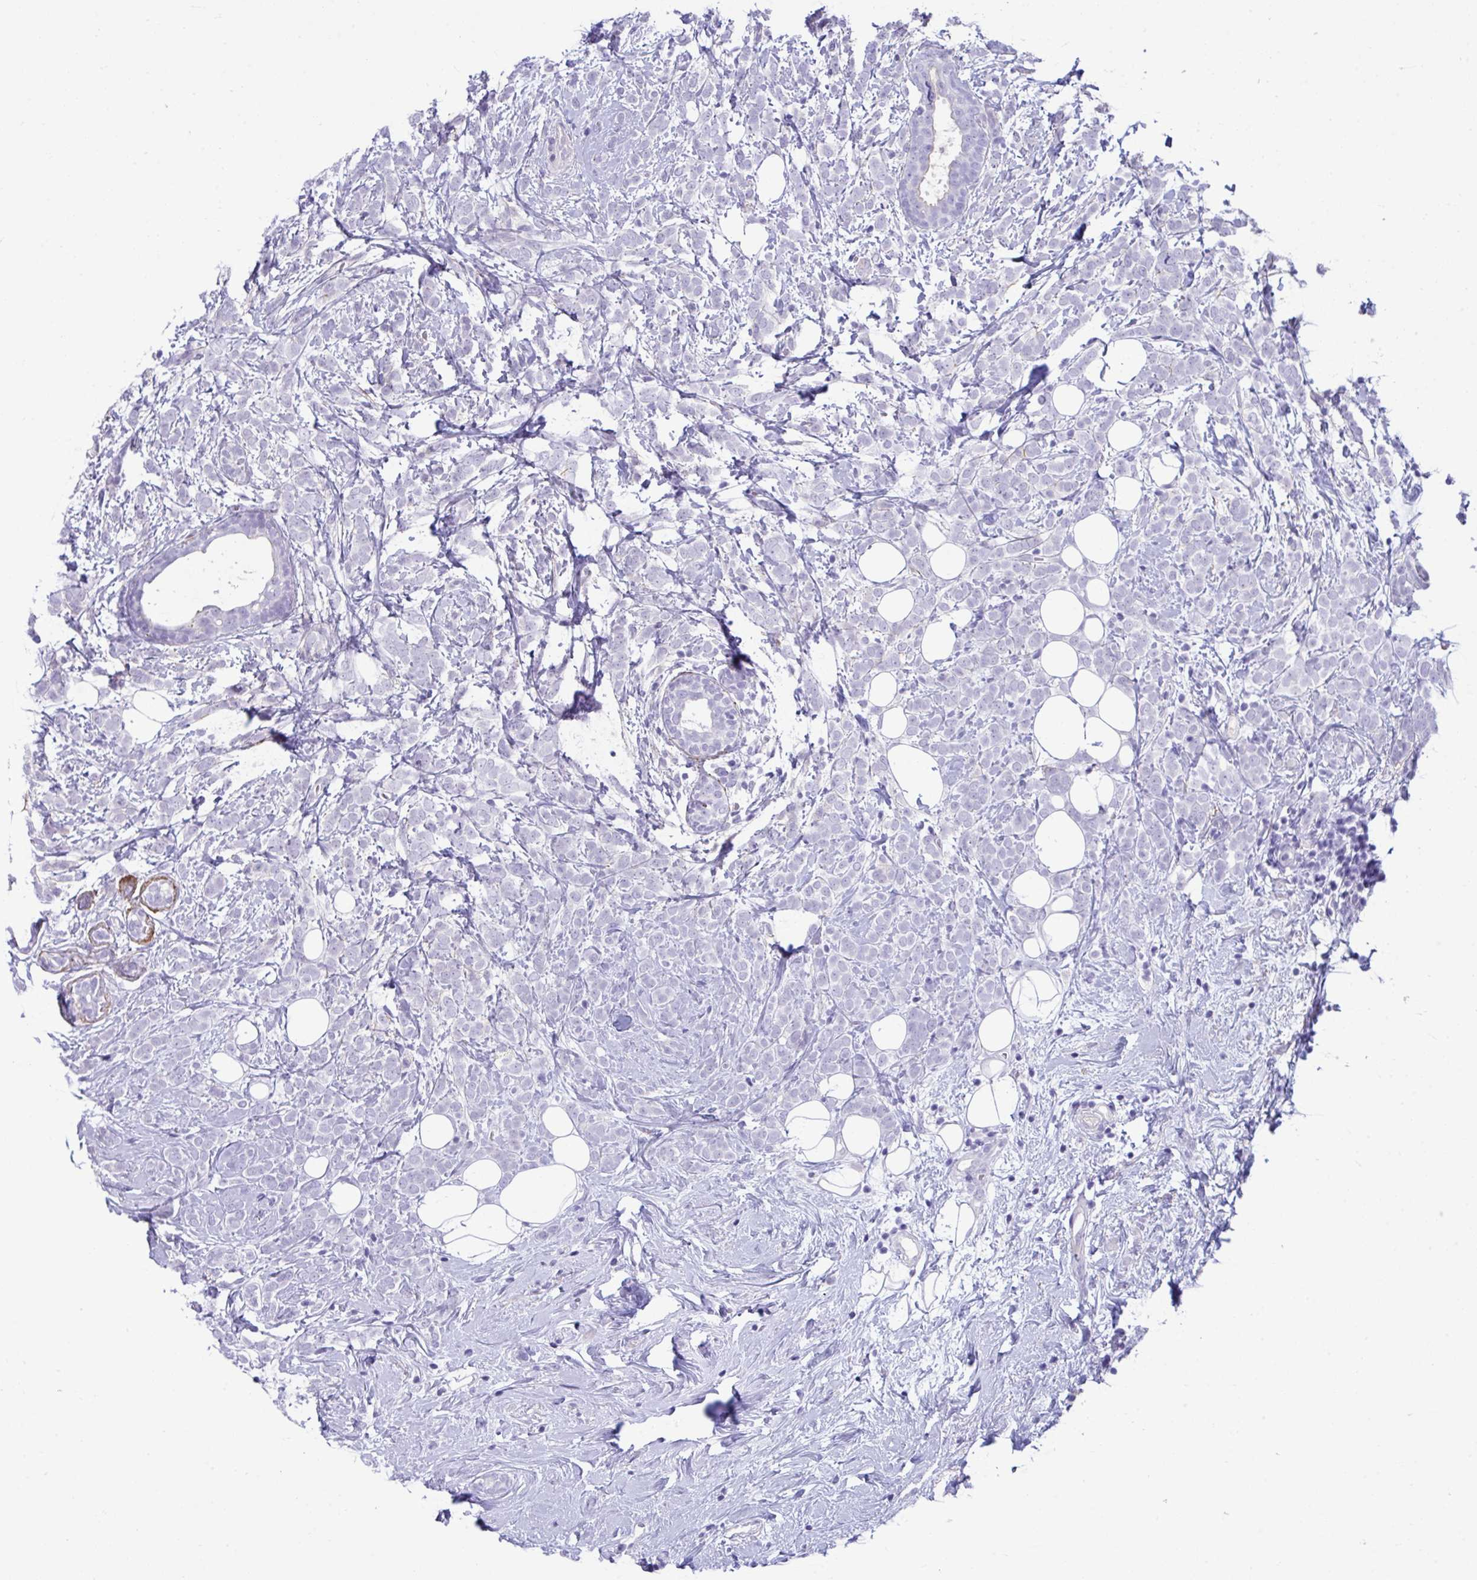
{"staining": {"intensity": "negative", "quantity": "none", "location": "none"}, "tissue": "breast cancer", "cell_type": "Tumor cells", "image_type": "cancer", "snomed": [{"axis": "morphology", "description": "Lobular carcinoma"}, {"axis": "topography", "description": "Breast"}], "caption": "Tumor cells are negative for protein expression in human breast cancer. (Brightfield microscopy of DAB (3,3'-diaminobenzidine) IHC at high magnification).", "gene": "PIGZ", "patient": {"sex": "female", "age": 49}}